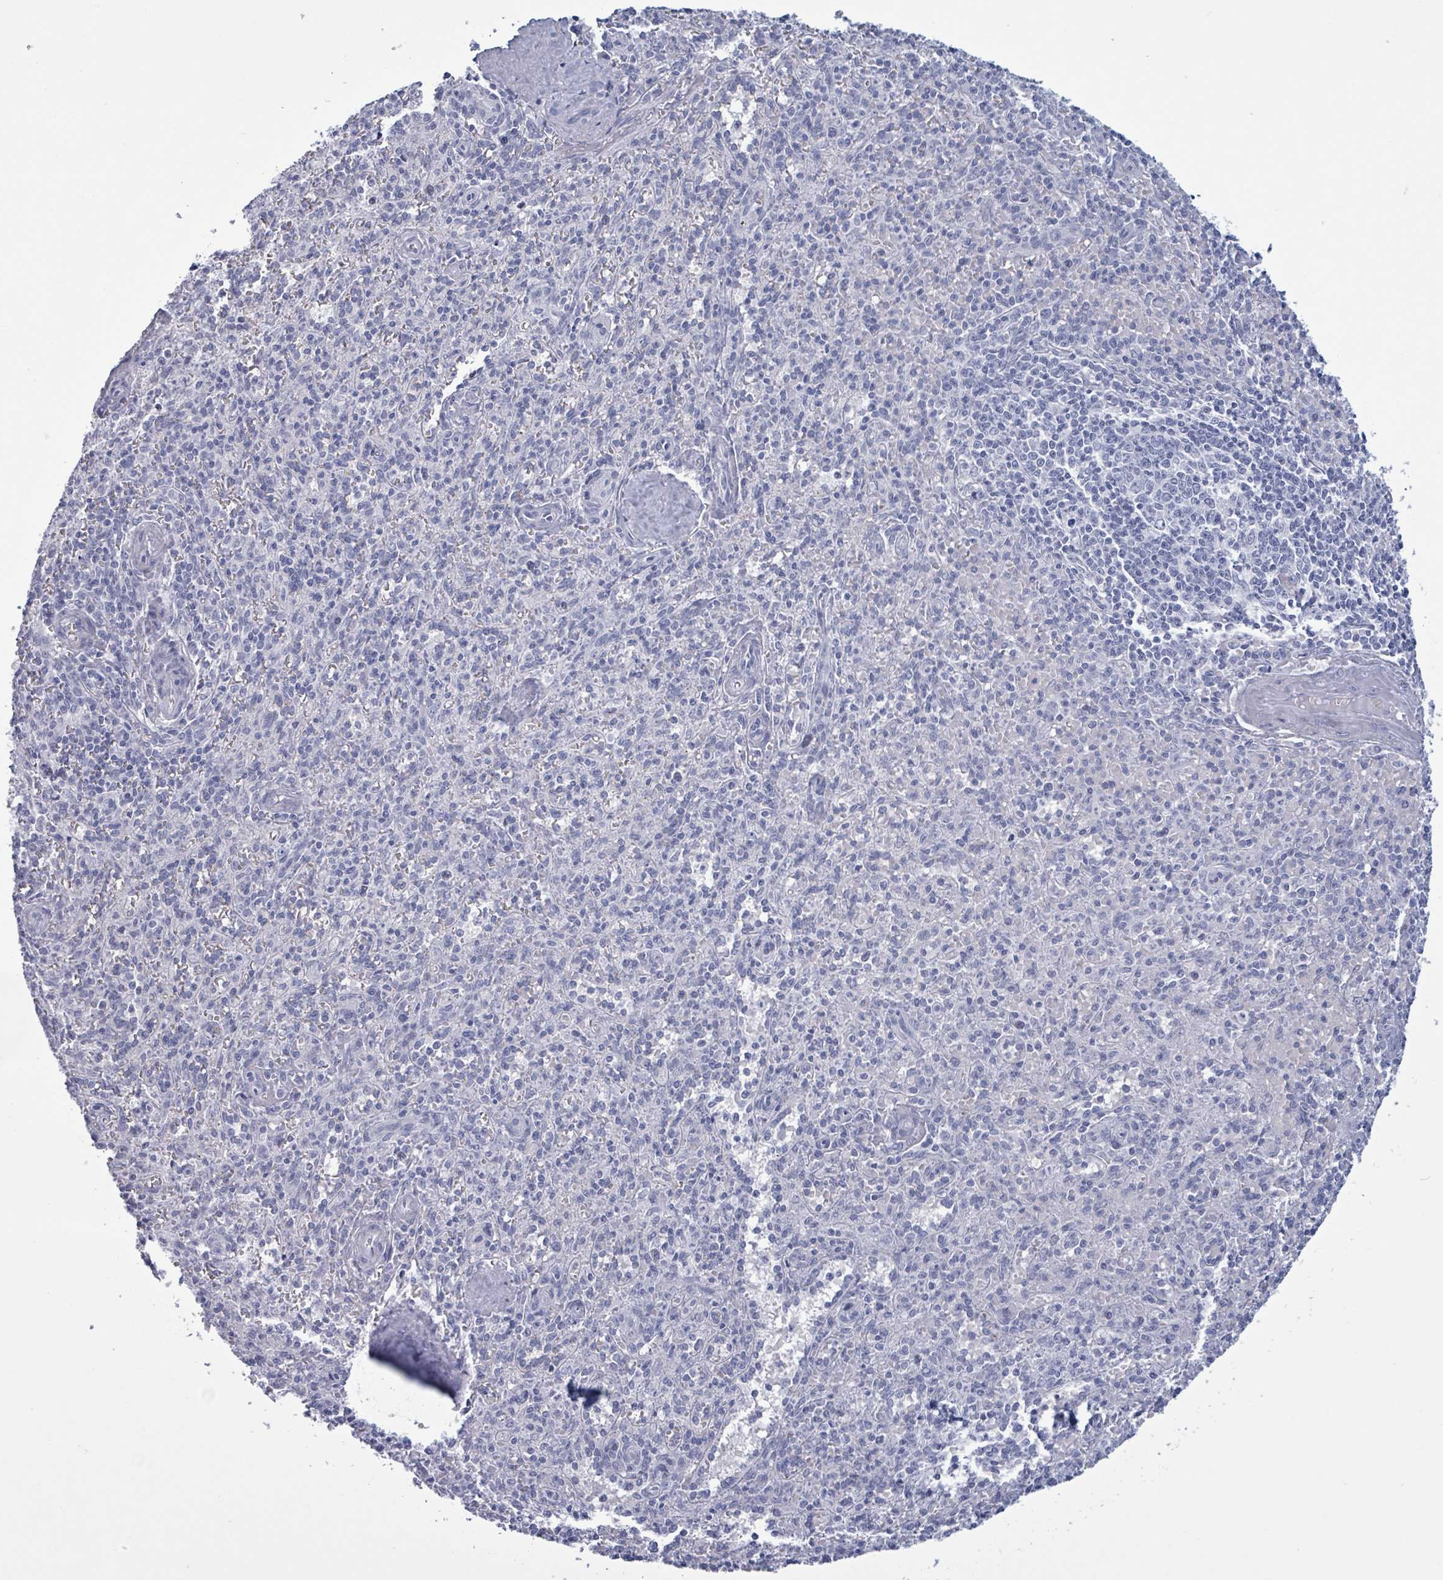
{"staining": {"intensity": "negative", "quantity": "none", "location": "none"}, "tissue": "spleen", "cell_type": "Cells in red pulp", "image_type": "normal", "snomed": [{"axis": "morphology", "description": "Normal tissue, NOS"}, {"axis": "topography", "description": "Spleen"}], "caption": "DAB (3,3'-diaminobenzidine) immunohistochemical staining of benign human spleen reveals no significant expression in cells in red pulp.", "gene": "ZNF771", "patient": {"sex": "female", "age": 70}}